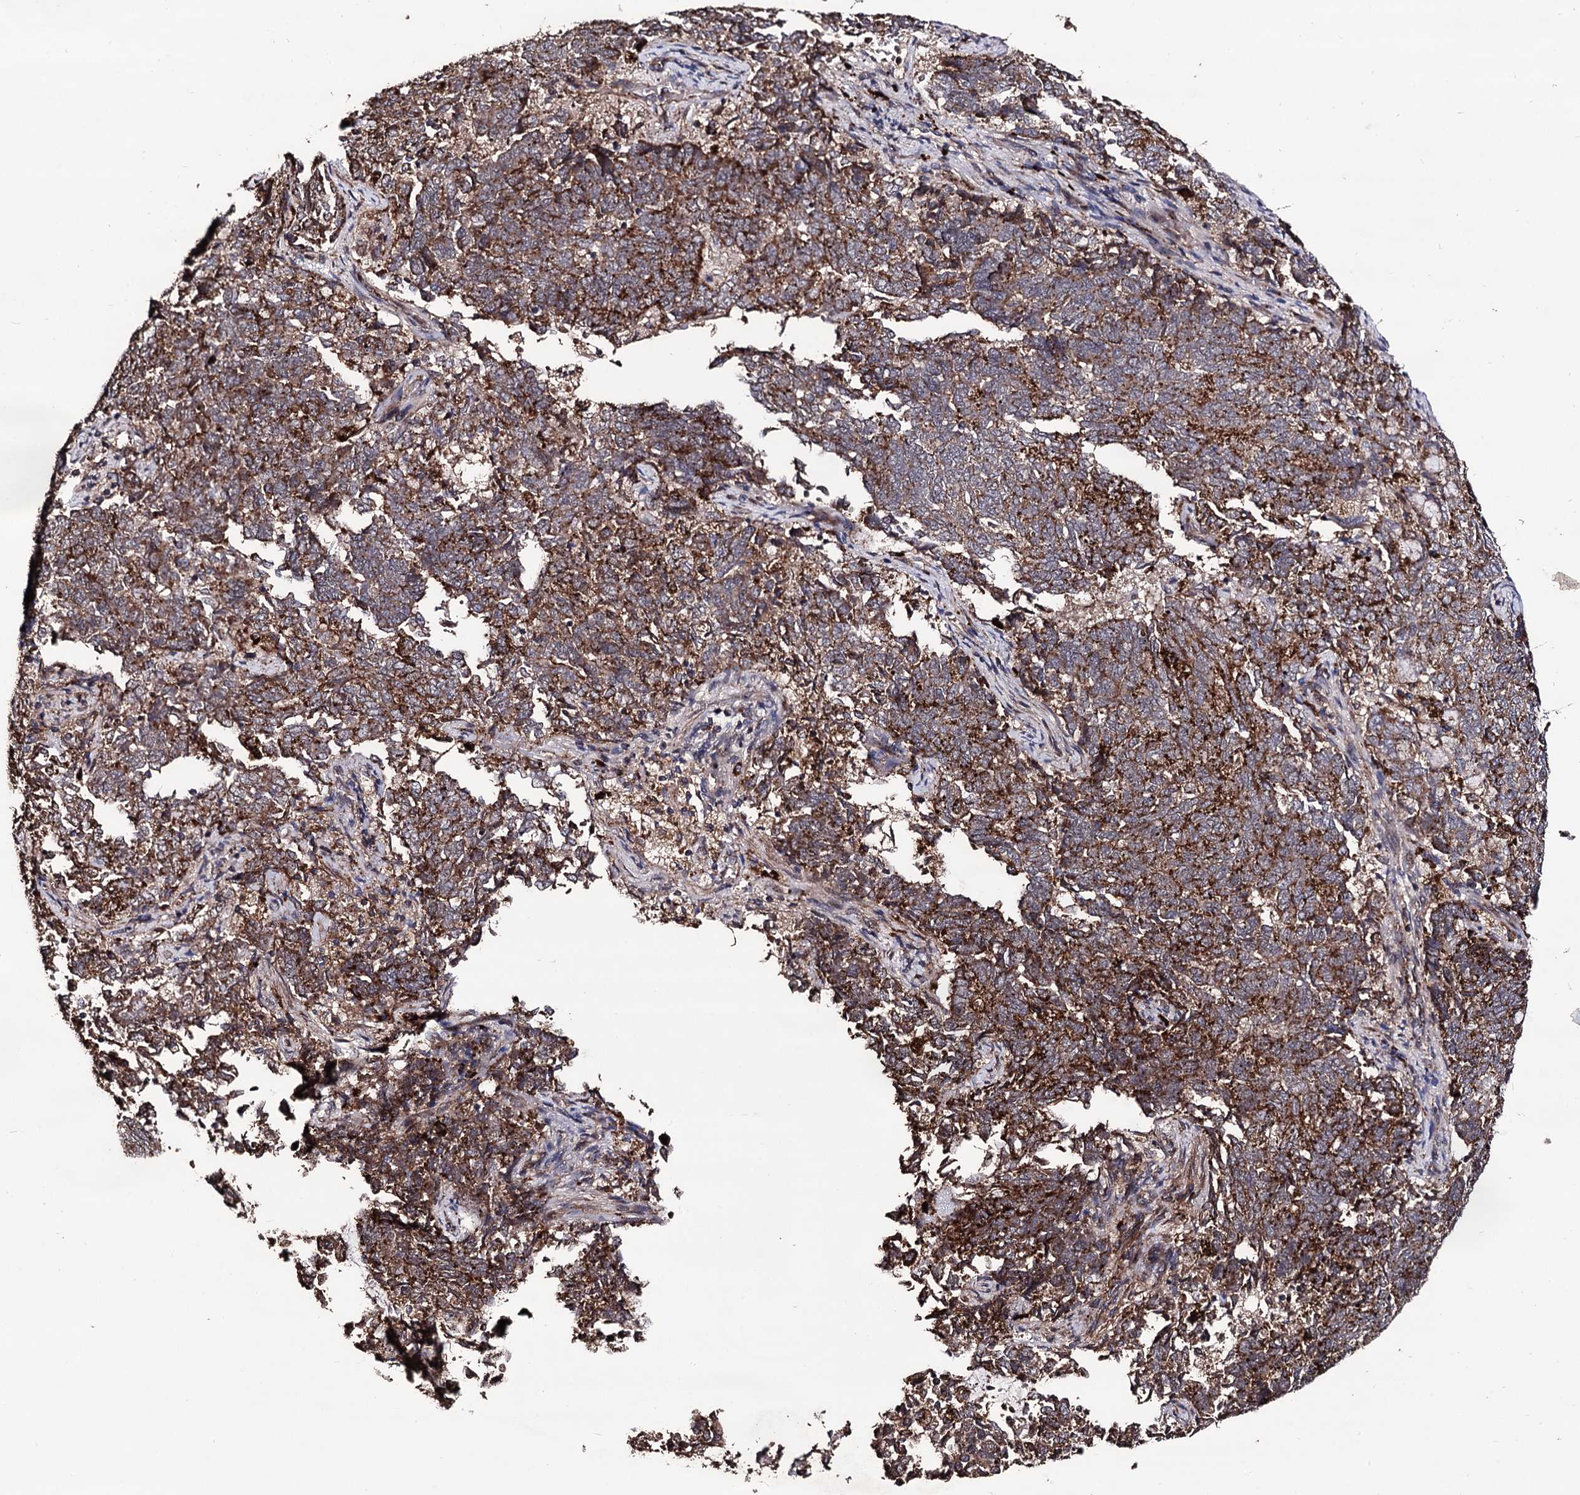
{"staining": {"intensity": "moderate", "quantity": ">75%", "location": "cytoplasmic/membranous"}, "tissue": "endometrial cancer", "cell_type": "Tumor cells", "image_type": "cancer", "snomed": [{"axis": "morphology", "description": "Adenocarcinoma, NOS"}, {"axis": "topography", "description": "Endometrium"}], "caption": "IHC (DAB) staining of human endometrial cancer (adenocarcinoma) demonstrates moderate cytoplasmic/membranous protein staining in approximately >75% of tumor cells. (DAB = brown stain, brightfield microscopy at high magnification).", "gene": "MICAL2", "patient": {"sex": "female", "age": 80}}